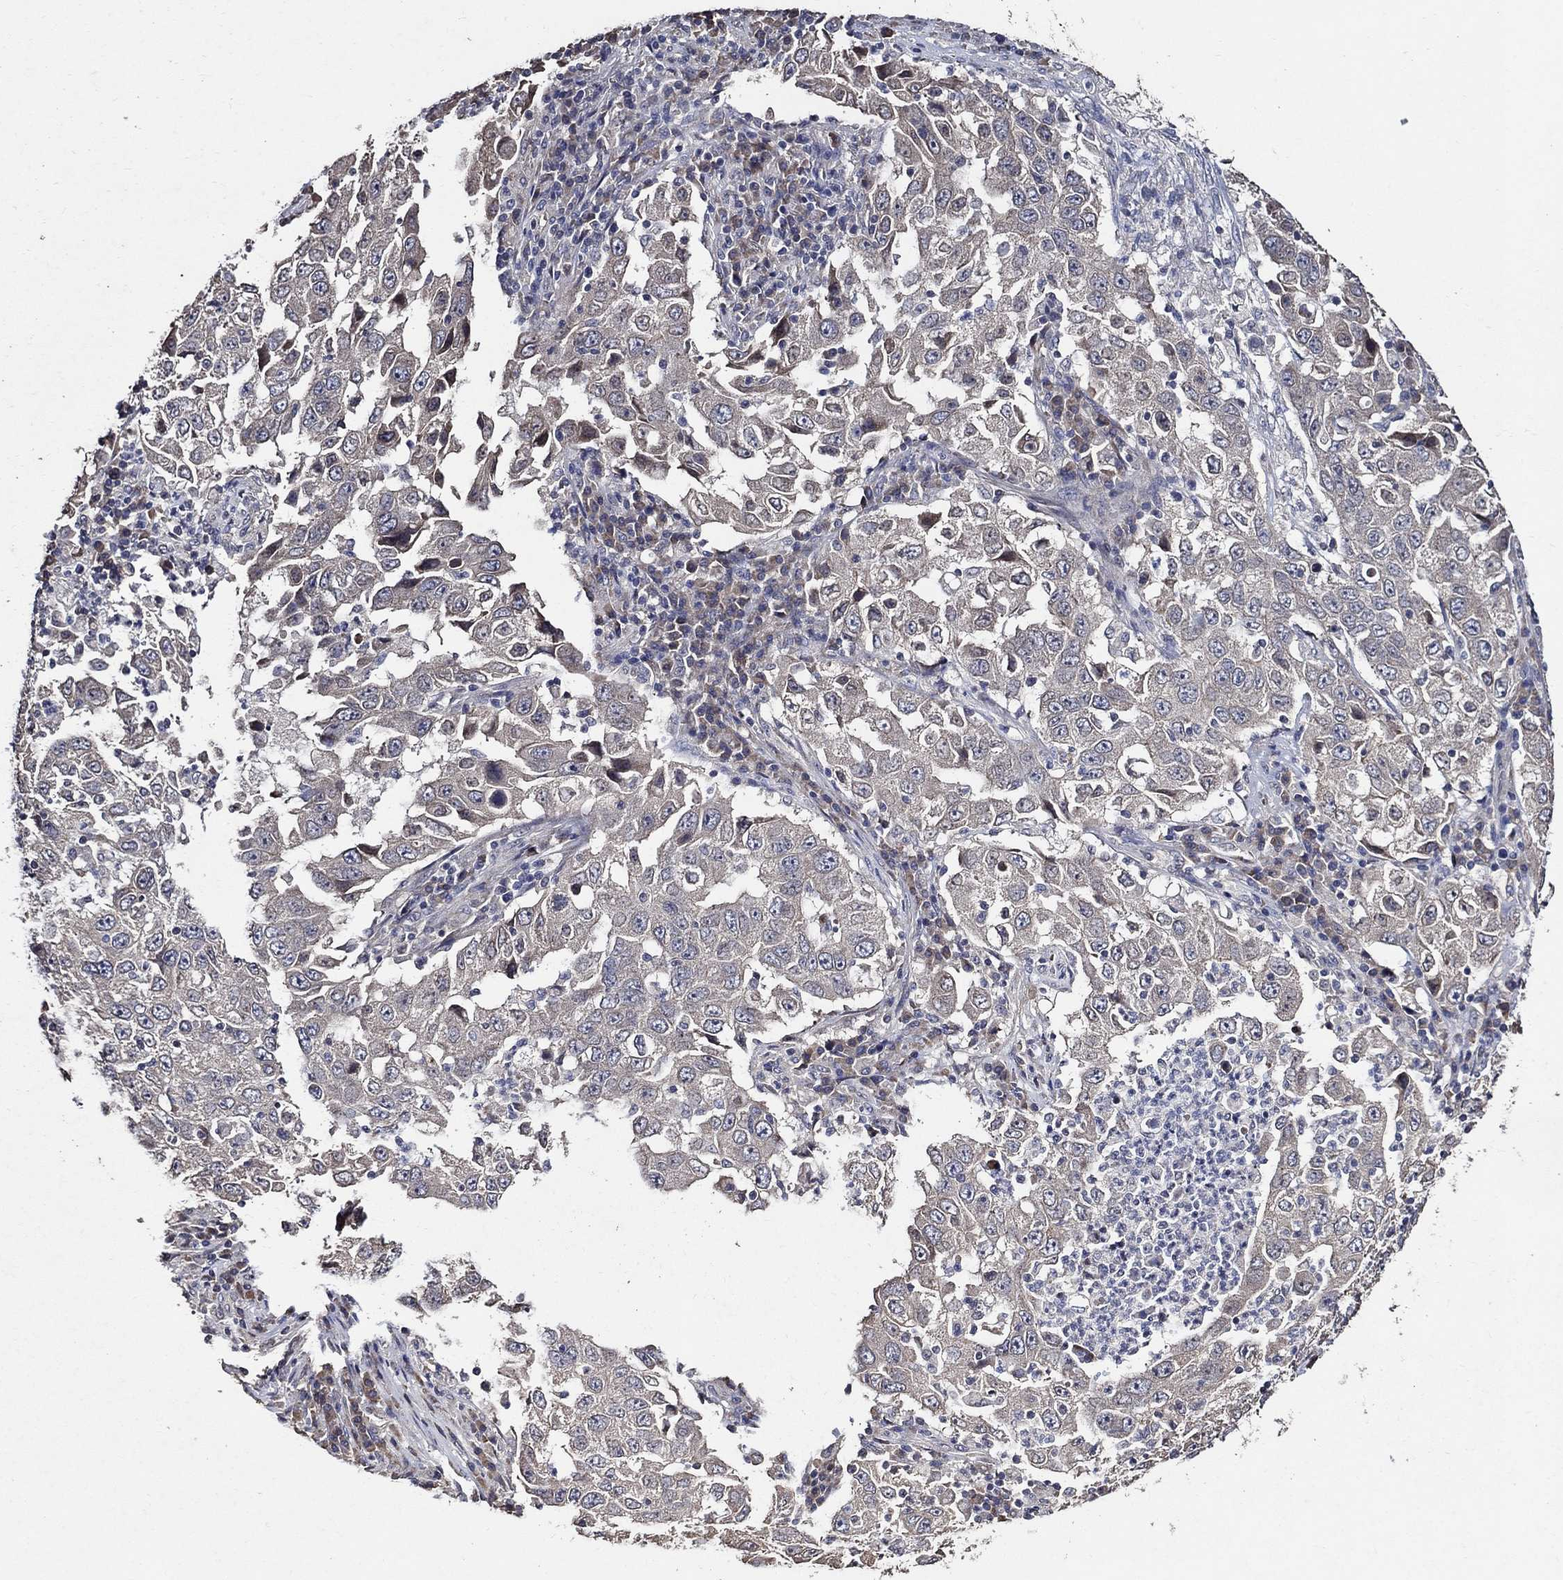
{"staining": {"intensity": "negative", "quantity": "none", "location": "none"}, "tissue": "lung cancer", "cell_type": "Tumor cells", "image_type": "cancer", "snomed": [{"axis": "morphology", "description": "Adenocarcinoma, NOS"}, {"axis": "topography", "description": "Lung"}], "caption": "This is an IHC image of adenocarcinoma (lung). There is no expression in tumor cells.", "gene": "HAP1", "patient": {"sex": "male", "age": 73}}